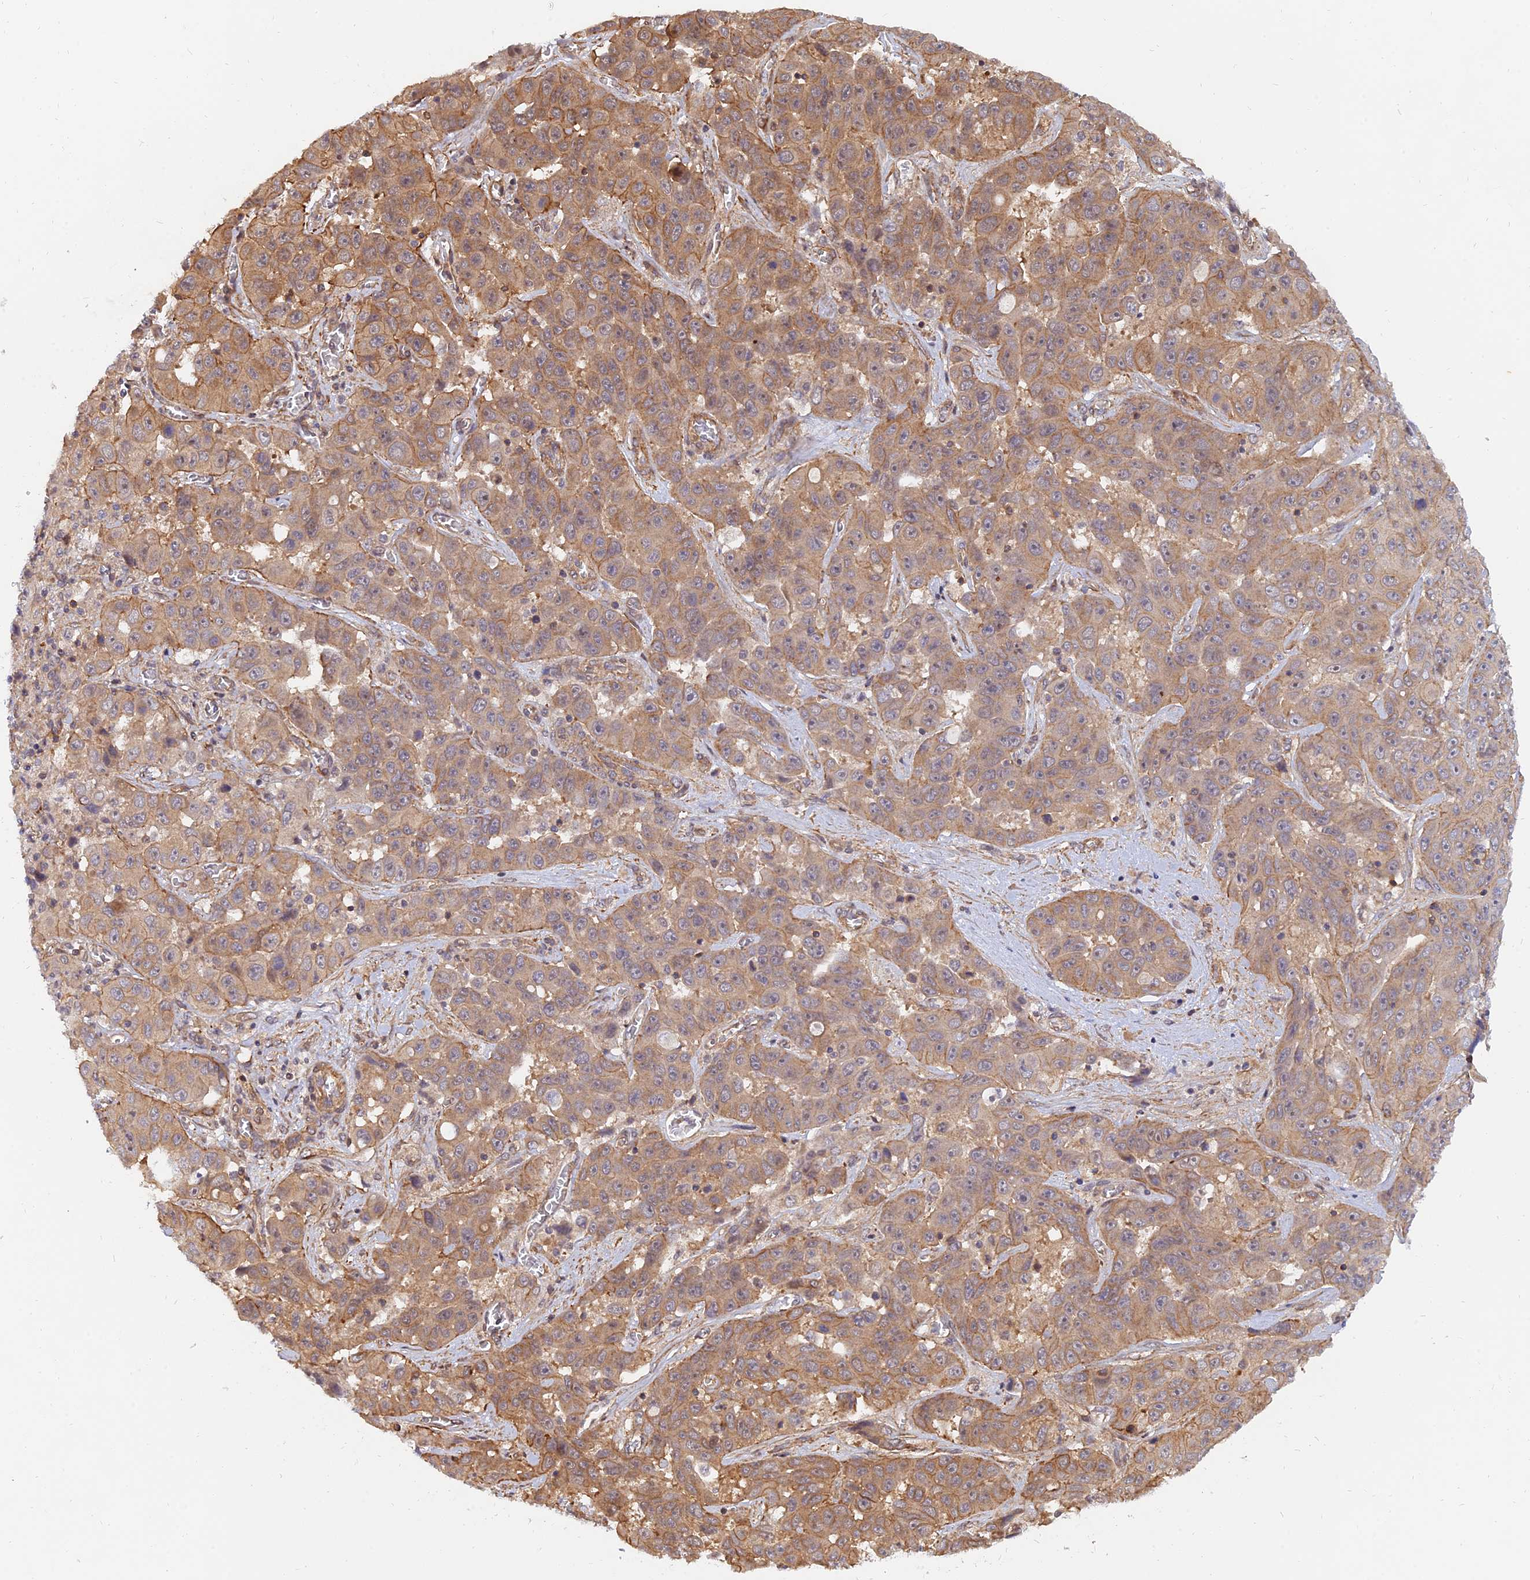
{"staining": {"intensity": "moderate", "quantity": "25%-75%", "location": "cytoplasmic/membranous"}, "tissue": "liver cancer", "cell_type": "Tumor cells", "image_type": "cancer", "snomed": [{"axis": "morphology", "description": "Cholangiocarcinoma"}, {"axis": "topography", "description": "Liver"}], "caption": "Moderate cytoplasmic/membranous protein expression is present in approximately 25%-75% of tumor cells in liver cancer.", "gene": "WDR41", "patient": {"sex": "female", "age": 52}}